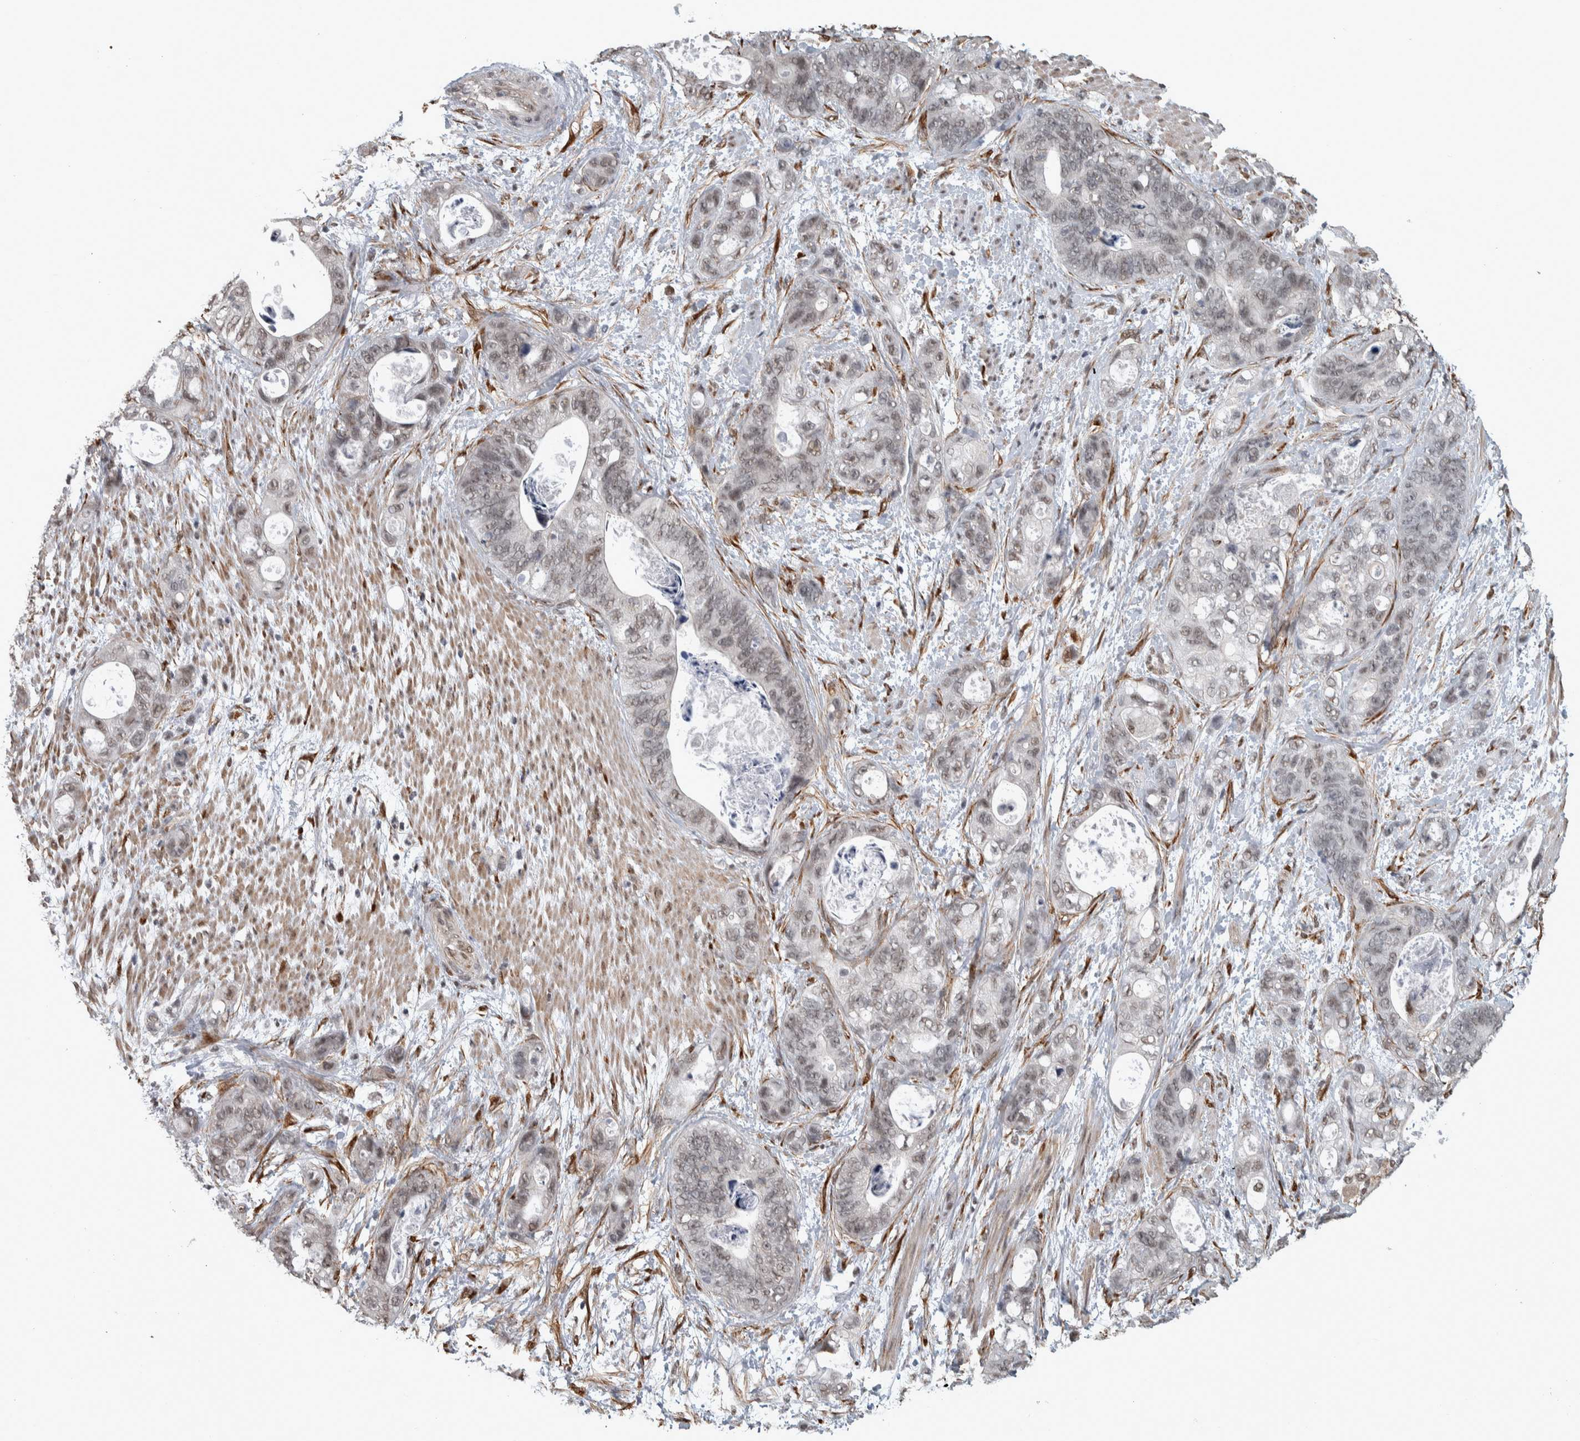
{"staining": {"intensity": "weak", "quantity": "<25%", "location": "nuclear"}, "tissue": "stomach cancer", "cell_type": "Tumor cells", "image_type": "cancer", "snomed": [{"axis": "morphology", "description": "Normal tissue, NOS"}, {"axis": "morphology", "description": "Adenocarcinoma, NOS"}, {"axis": "topography", "description": "Stomach"}], "caption": "Immunohistochemical staining of stomach cancer (adenocarcinoma) shows no significant staining in tumor cells.", "gene": "DDX42", "patient": {"sex": "female", "age": 89}}